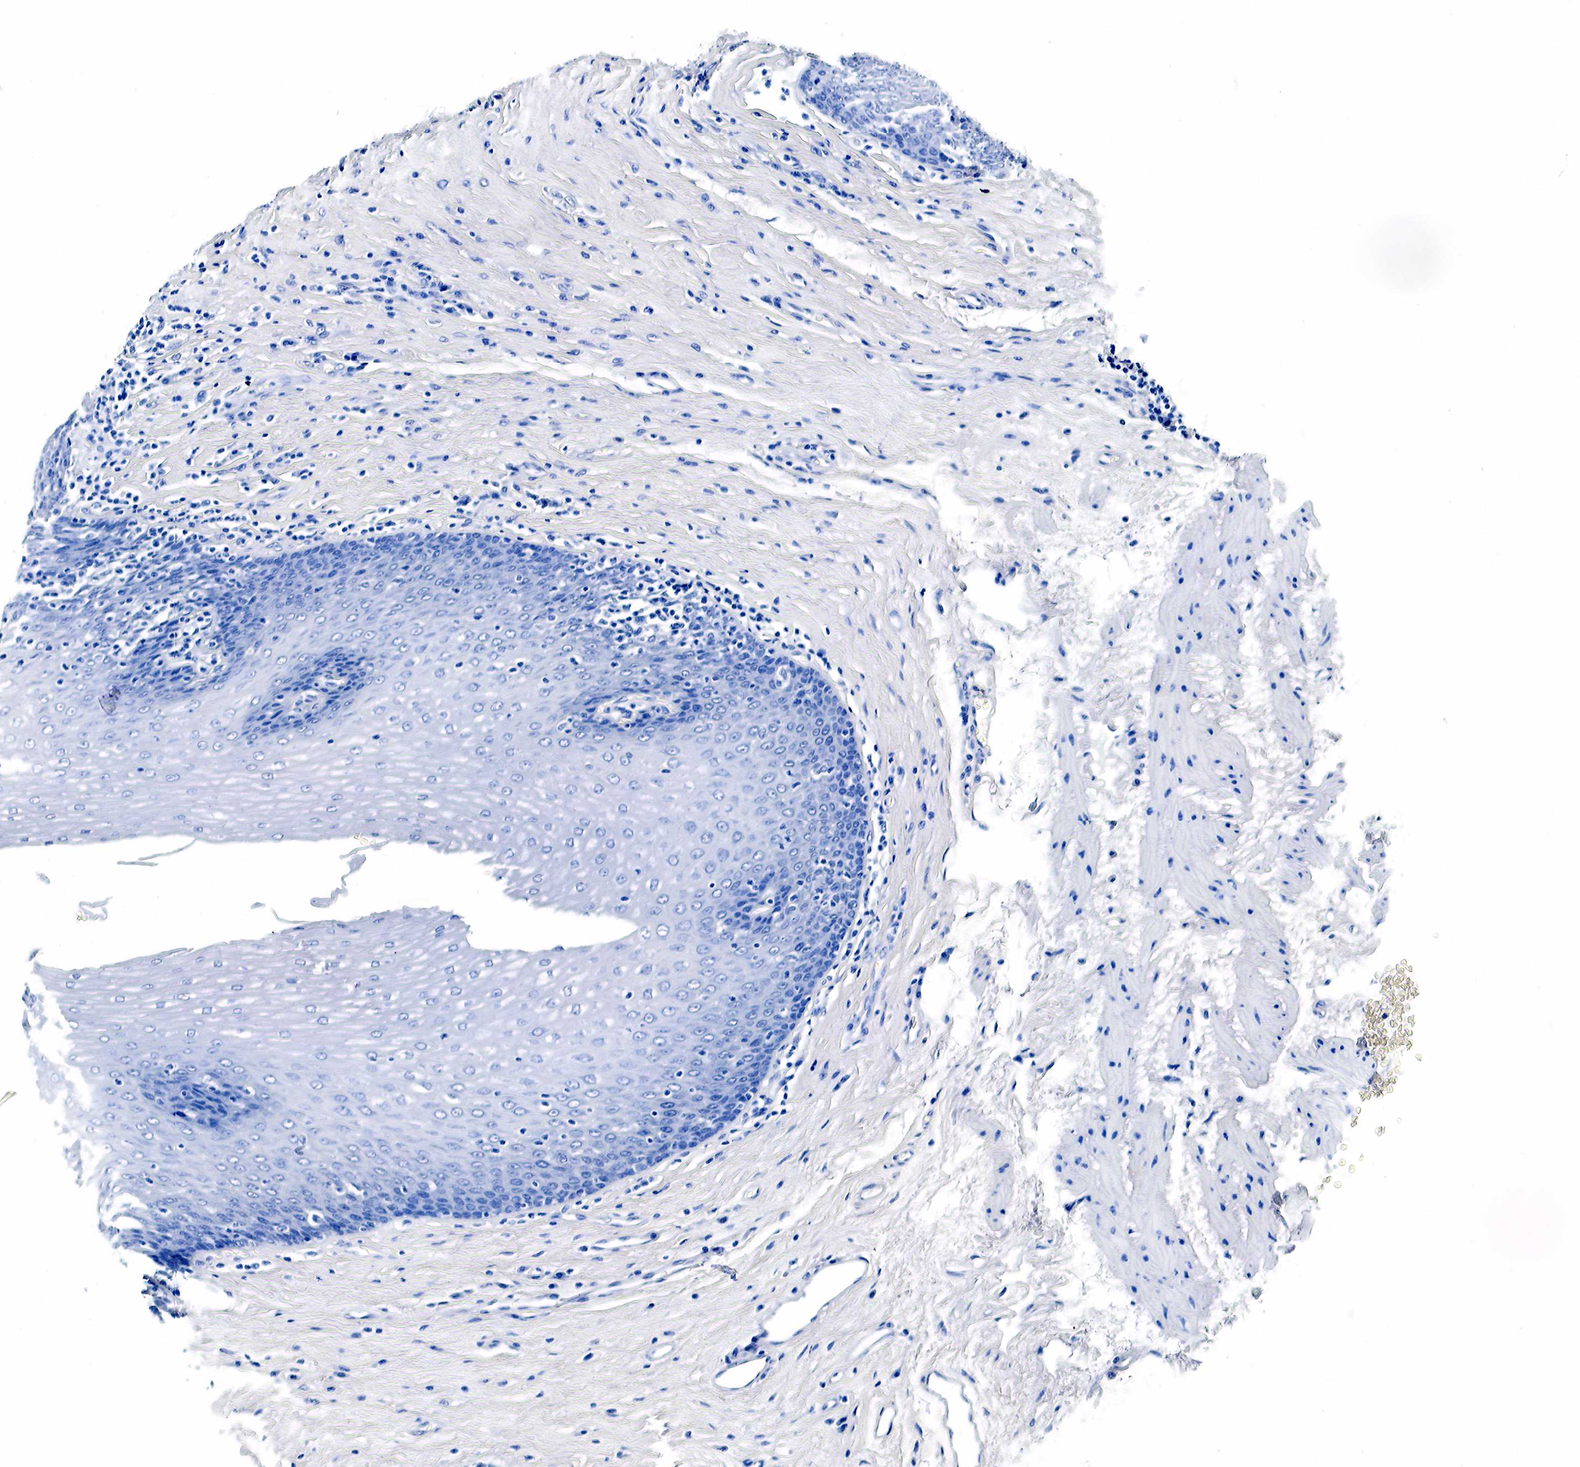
{"staining": {"intensity": "negative", "quantity": "none", "location": "none"}, "tissue": "esophagus", "cell_type": "Squamous epithelial cells", "image_type": "normal", "snomed": [{"axis": "morphology", "description": "Normal tissue, NOS"}, {"axis": "topography", "description": "Esophagus"}], "caption": "Esophagus stained for a protein using IHC displays no positivity squamous epithelial cells.", "gene": "GAST", "patient": {"sex": "female", "age": 61}}